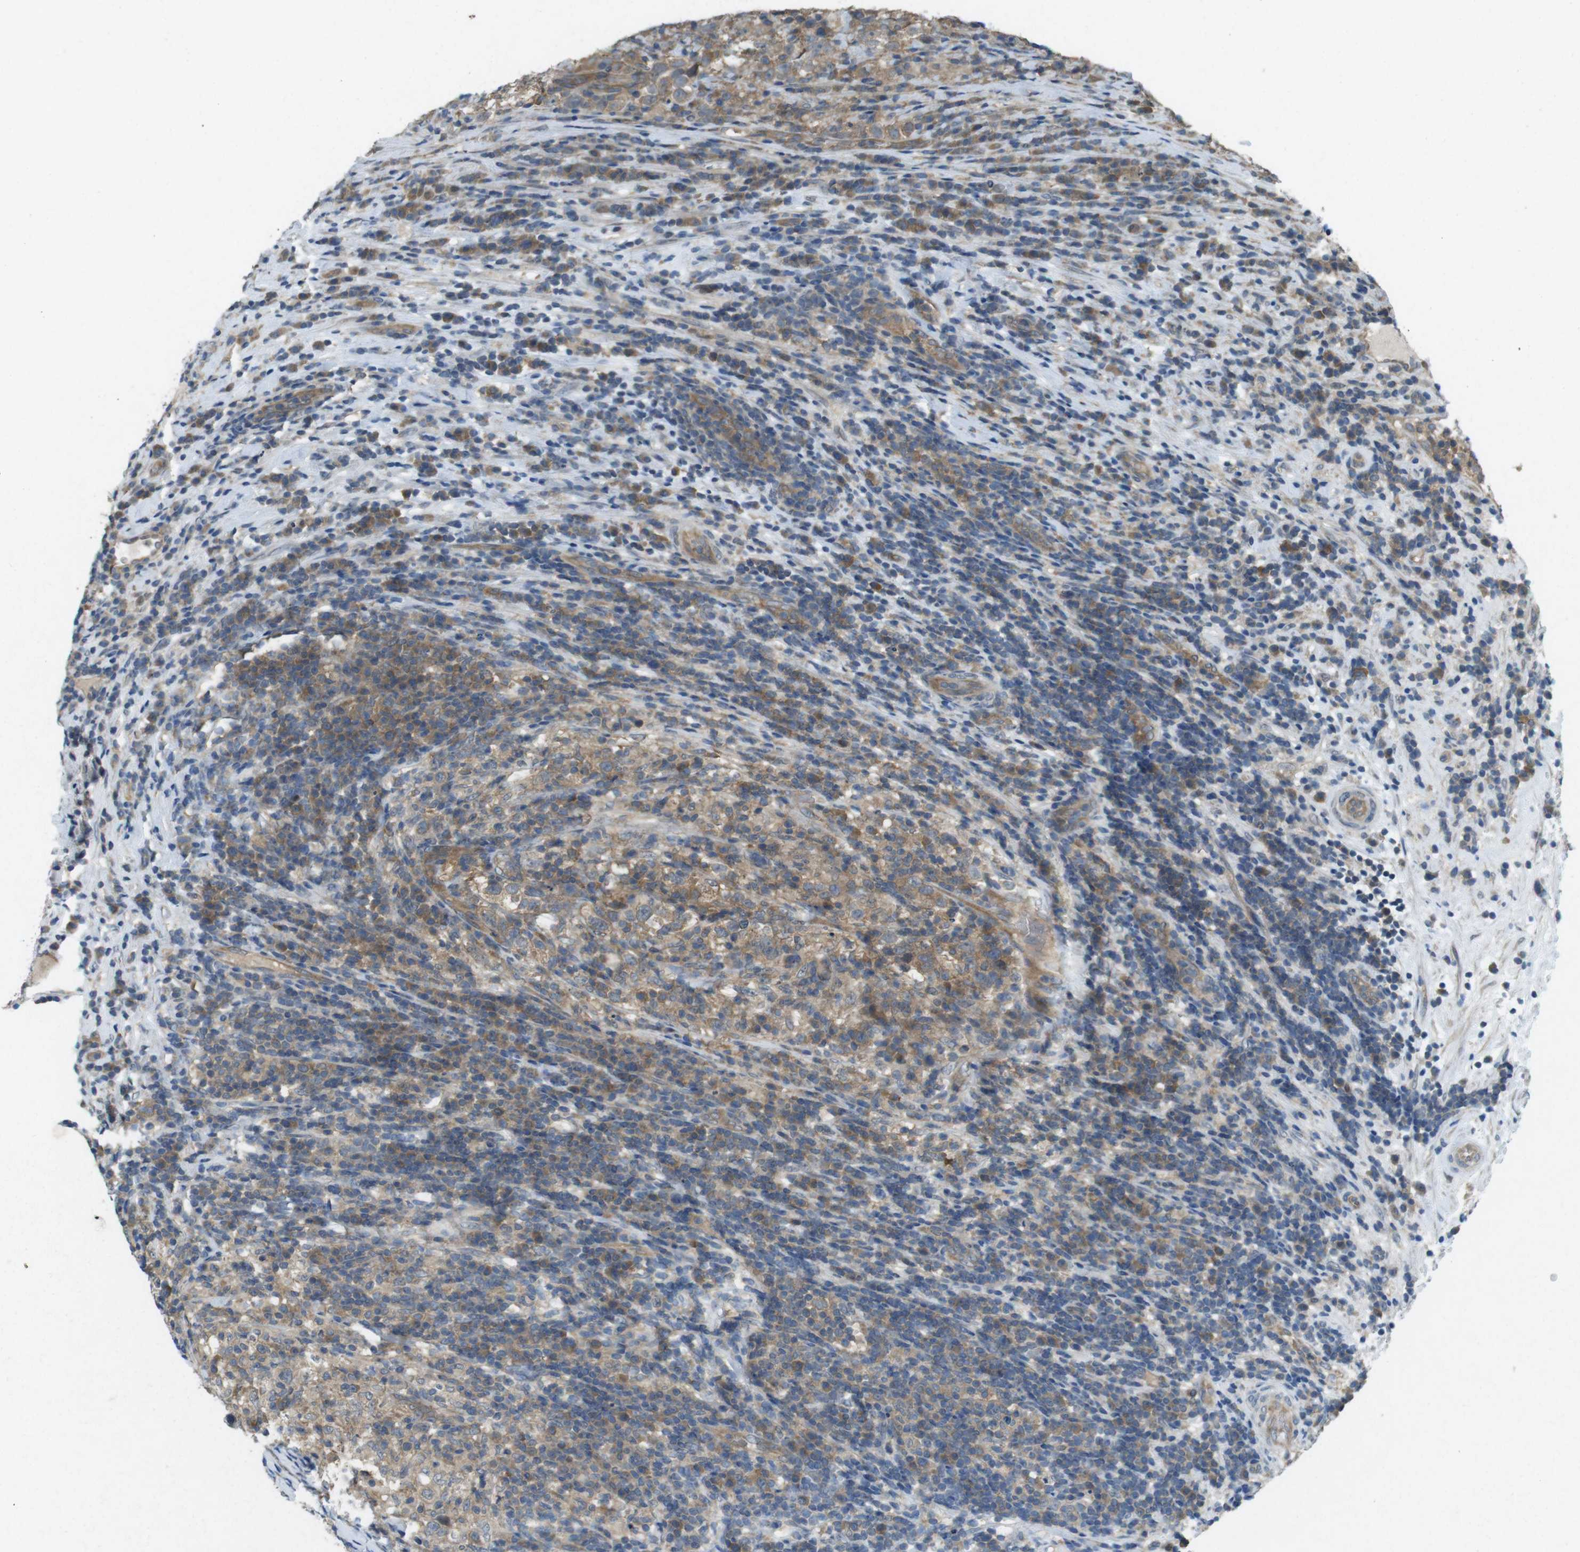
{"staining": {"intensity": "moderate", "quantity": "25%-75%", "location": "cytoplasmic/membranous"}, "tissue": "testis cancer", "cell_type": "Tumor cells", "image_type": "cancer", "snomed": [{"axis": "morphology", "description": "Normal tissue, NOS"}, {"axis": "morphology", "description": "Seminoma, NOS"}, {"axis": "topography", "description": "Testis"}], "caption": "Protein analysis of seminoma (testis) tissue shows moderate cytoplasmic/membranous positivity in about 25%-75% of tumor cells.", "gene": "SUGT1", "patient": {"sex": "male", "age": 43}}